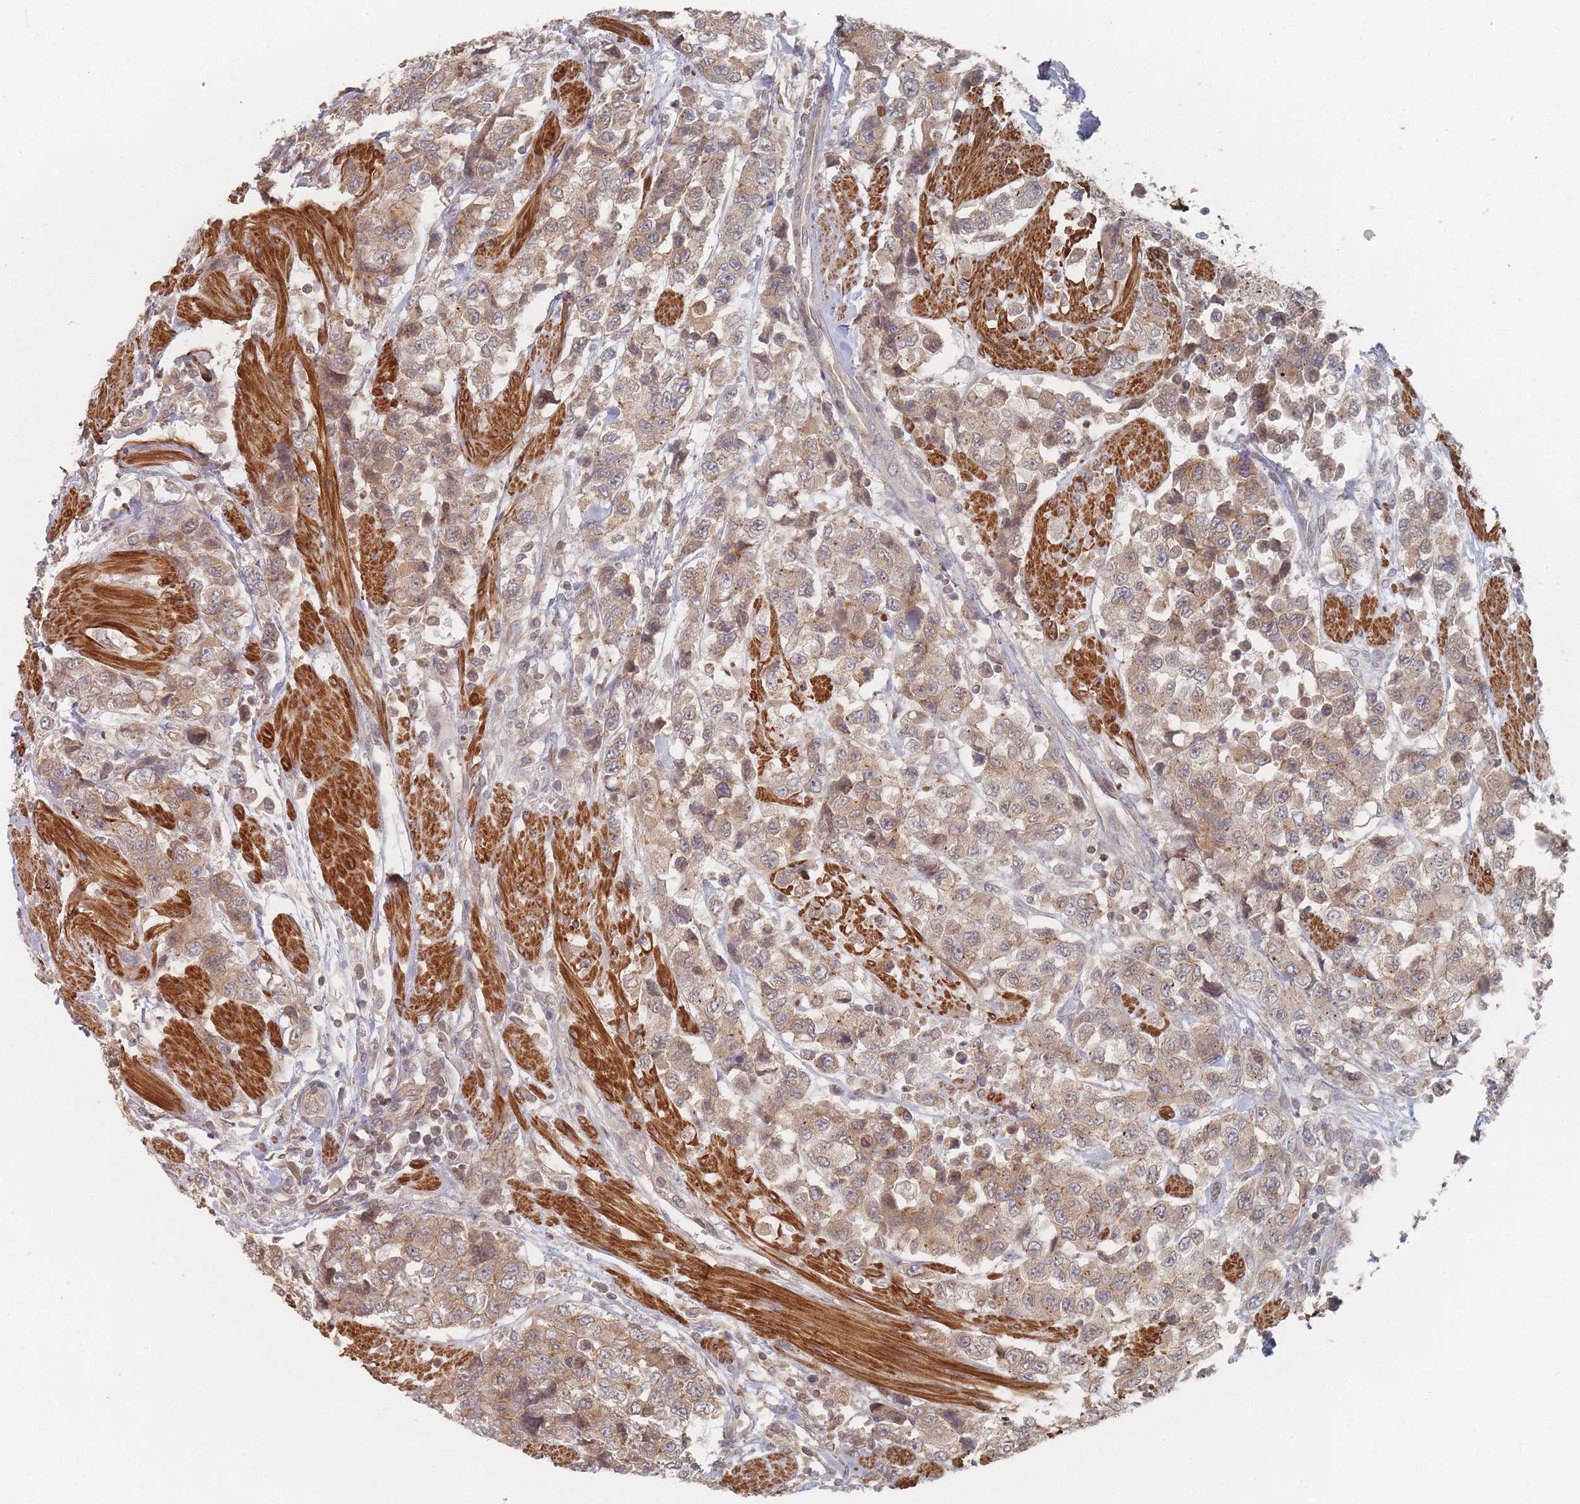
{"staining": {"intensity": "moderate", "quantity": ">75%", "location": "cytoplasmic/membranous"}, "tissue": "urothelial cancer", "cell_type": "Tumor cells", "image_type": "cancer", "snomed": [{"axis": "morphology", "description": "Urothelial carcinoma, High grade"}, {"axis": "topography", "description": "Urinary bladder"}], "caption": "Brown immunohistochemical staining in human urothelial carcinoma (high-grade) demonstrates moderate cytoplasmic/membranous staining in approximately >75% of tumor cells.", "gene": "GLE1", "patient": {"sex": "female", "age": 78}}